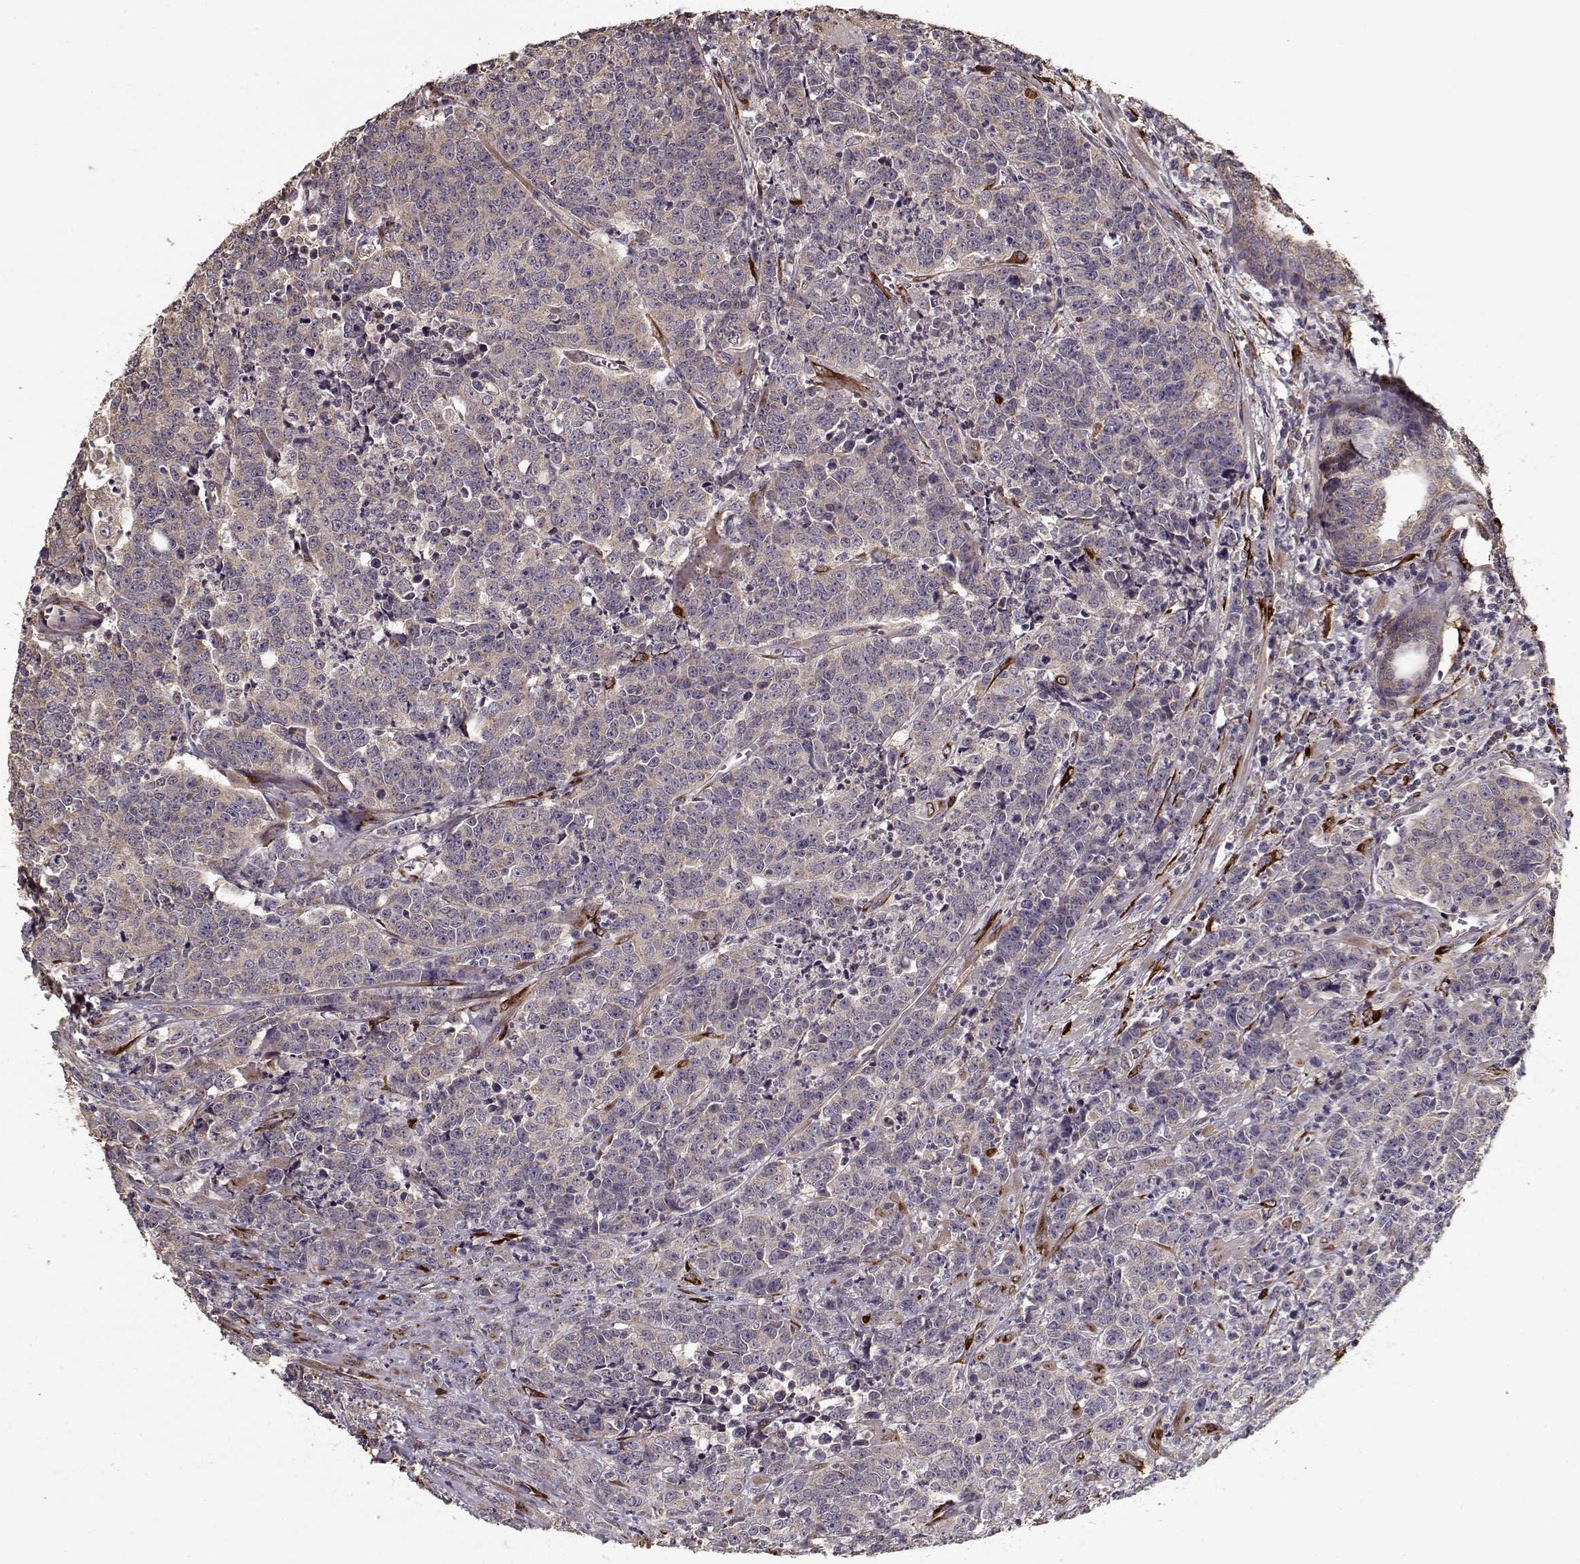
{"staining": {"intensity": "weak", "quantity": ">75%", "location": "cytoplasmic/membranous"}, "tissue": "prostate cancer", "cell_type": "Tumor cells", "image_type": "cancer", "snomed": [{"axis": "morphology", "description": "Adenocarcinoma, NOS"}, {"axis": "topography", "description": "Prostate"}], "caption": "A histopathology image of prostate cancer stained for a protein displays weak cytoplasmic/membranous brown staining in tumor cells. The staining is performed using DAB (3,3'-diaminobenzidine) brown chromogen to label protein expression. The nuclei are counter-stained blue using hematoxylin.", "gene": "IMMP1L", "patient": {"sex": "male", "age": 67}}